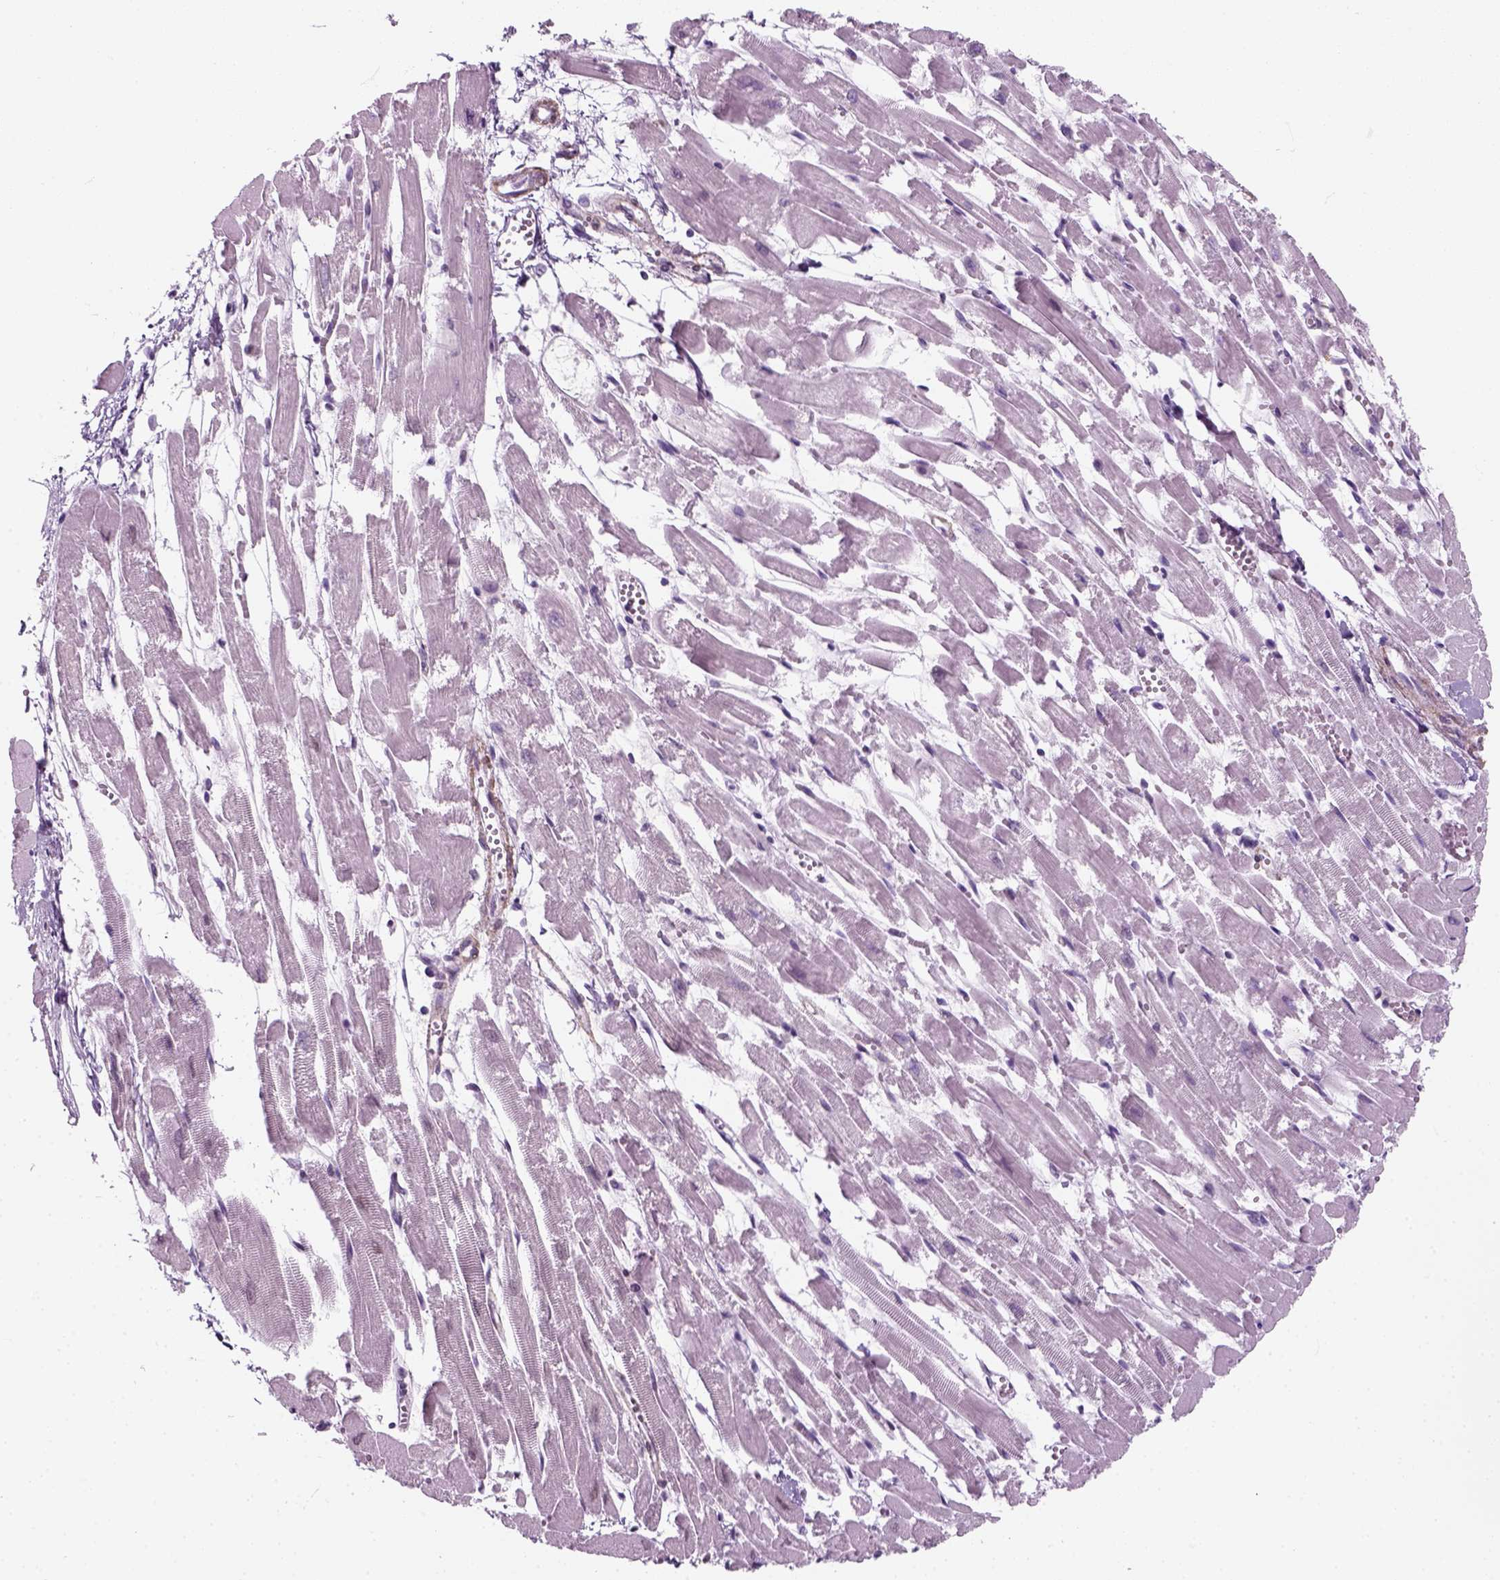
{"staining": {"intensity": "weak", "quantity": "25%-75%", "location": "nuclear"}, "tissue": "heart muscle", "cell_type": "Cardiomyocytes", "image_type": "normal", "snomed": [{"axis": "morphology", "description": "Normal tissue, NOS"}, {"axis": "topography", "description": "Heart"}], "caption": "Weak nuclear expression is identified in approximately 25%-75% of cardiomyocytes in normal heart muscle.", "gene": "ZNF865", "patient": {"sex": "female", "age": 52}}